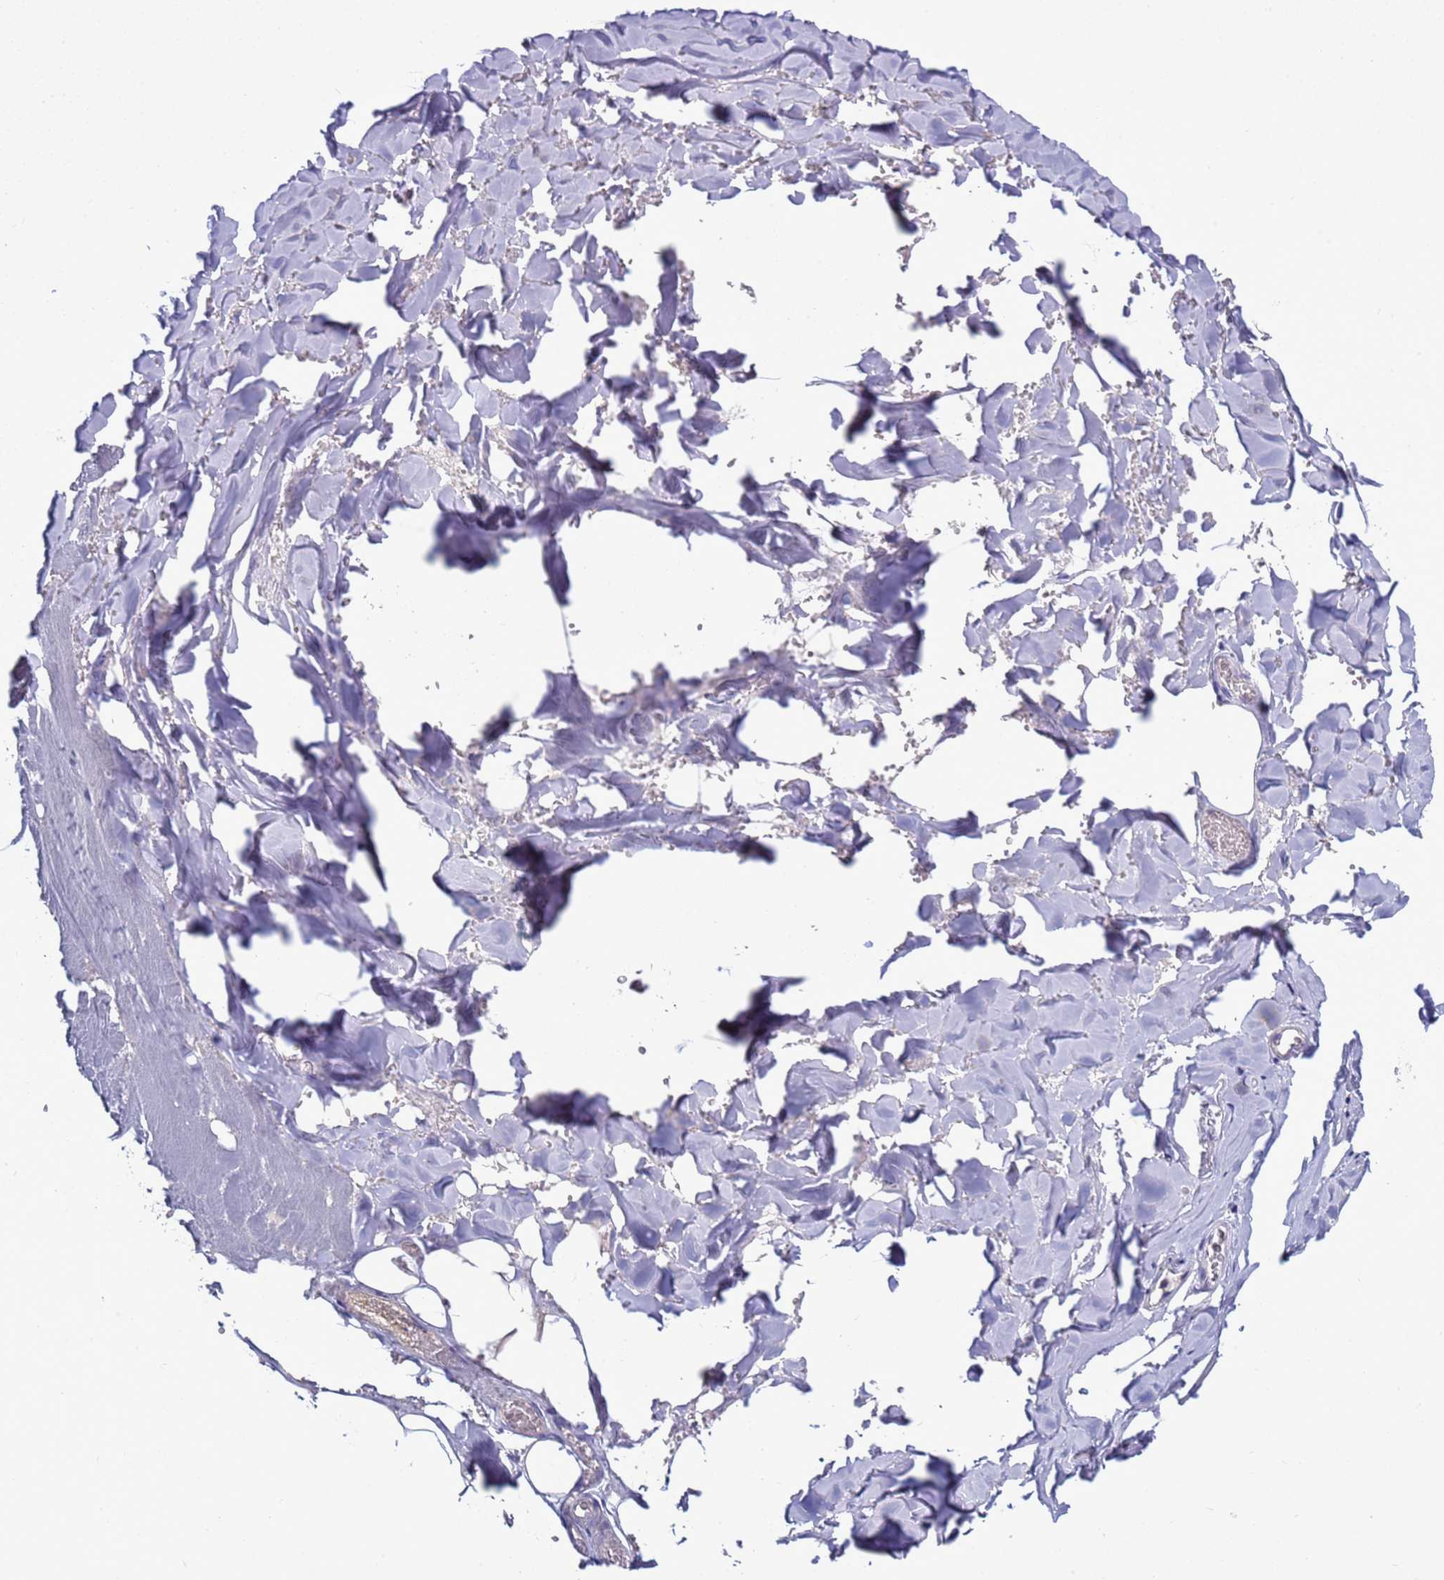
{"staining": {"intensity": "moderate", "quantity": "25%-75%", "location": "nuclear"}, "tissue": "soft tissue", "cell_type": "Chondrocytes", "image_type": "normal", "snomed": [{"axis": "morphology", "description": "Normal tissue, NOS"}, {"axis": "topography", "description": "Salivary gland"}, {"axis": "topography", "description": "Peripheral nerve tissue"}], "caption": "About 25%-75% of chondrocytes in unremarkable soft tissue exhibit moderate nuclear protein staining as visualized by brown immunohistochemical staining.", "gene": "NAT1", "patient": {"sex": "male", "age": 38}}